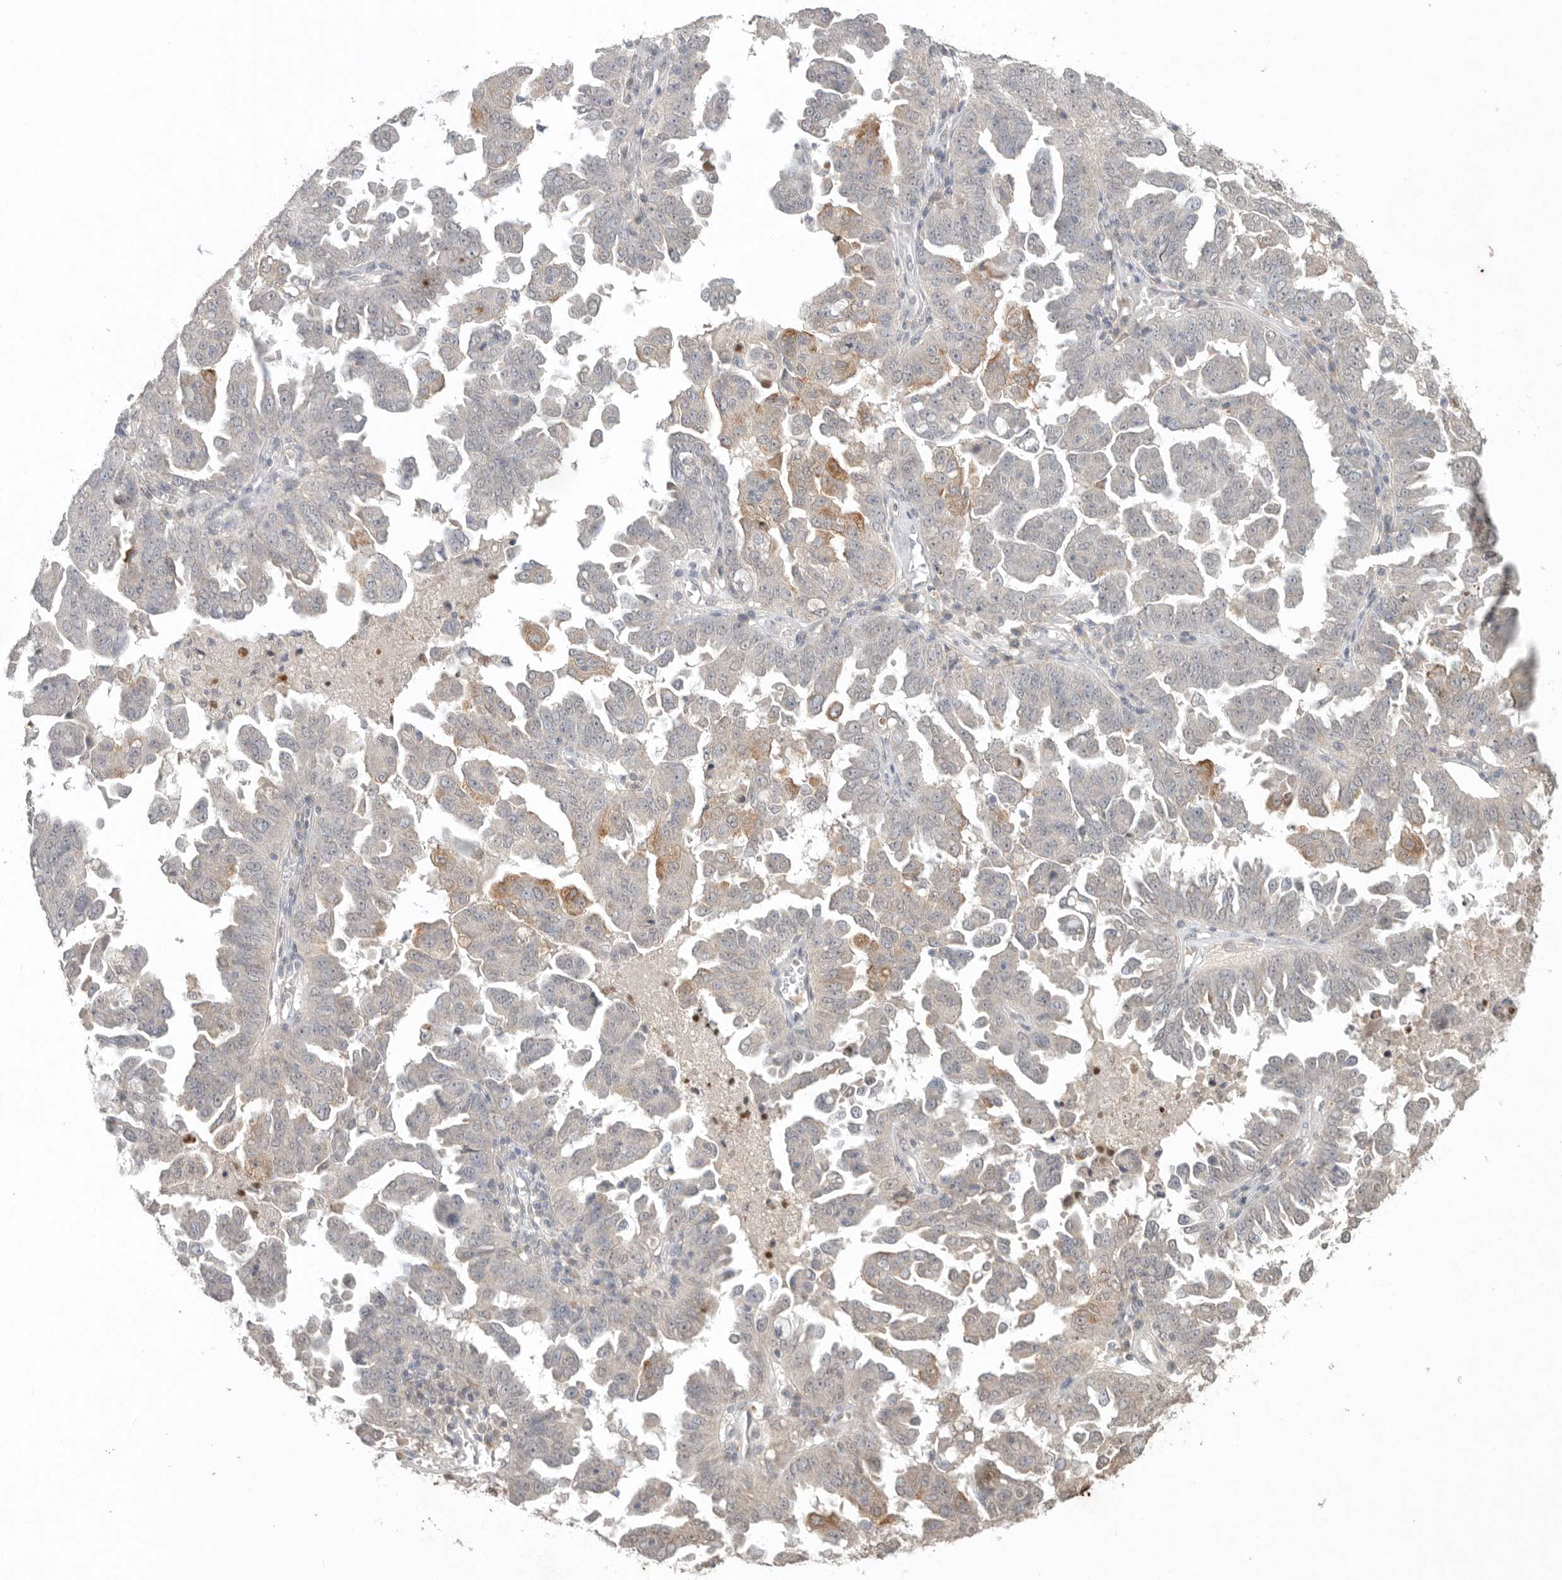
{"staining": {"intensity": "moderate", "quantity": "<25%", "location": "cytoplasmic/membranous"}, "tissue": "ovarian cancer", "cell_type": "Tumor cells", "image_type": "cancer", "snomed": [{"axis": "morphology", "description": "Carcinoma, endometroid"}, {"axis": "topography", "description": "Ovary"}], "caption": "Ovarian cancer stained with a protein marker displays moderate staining in tumor cells.", "gene": "KLK5", "patient": {"sex": "female", "age": 62}}